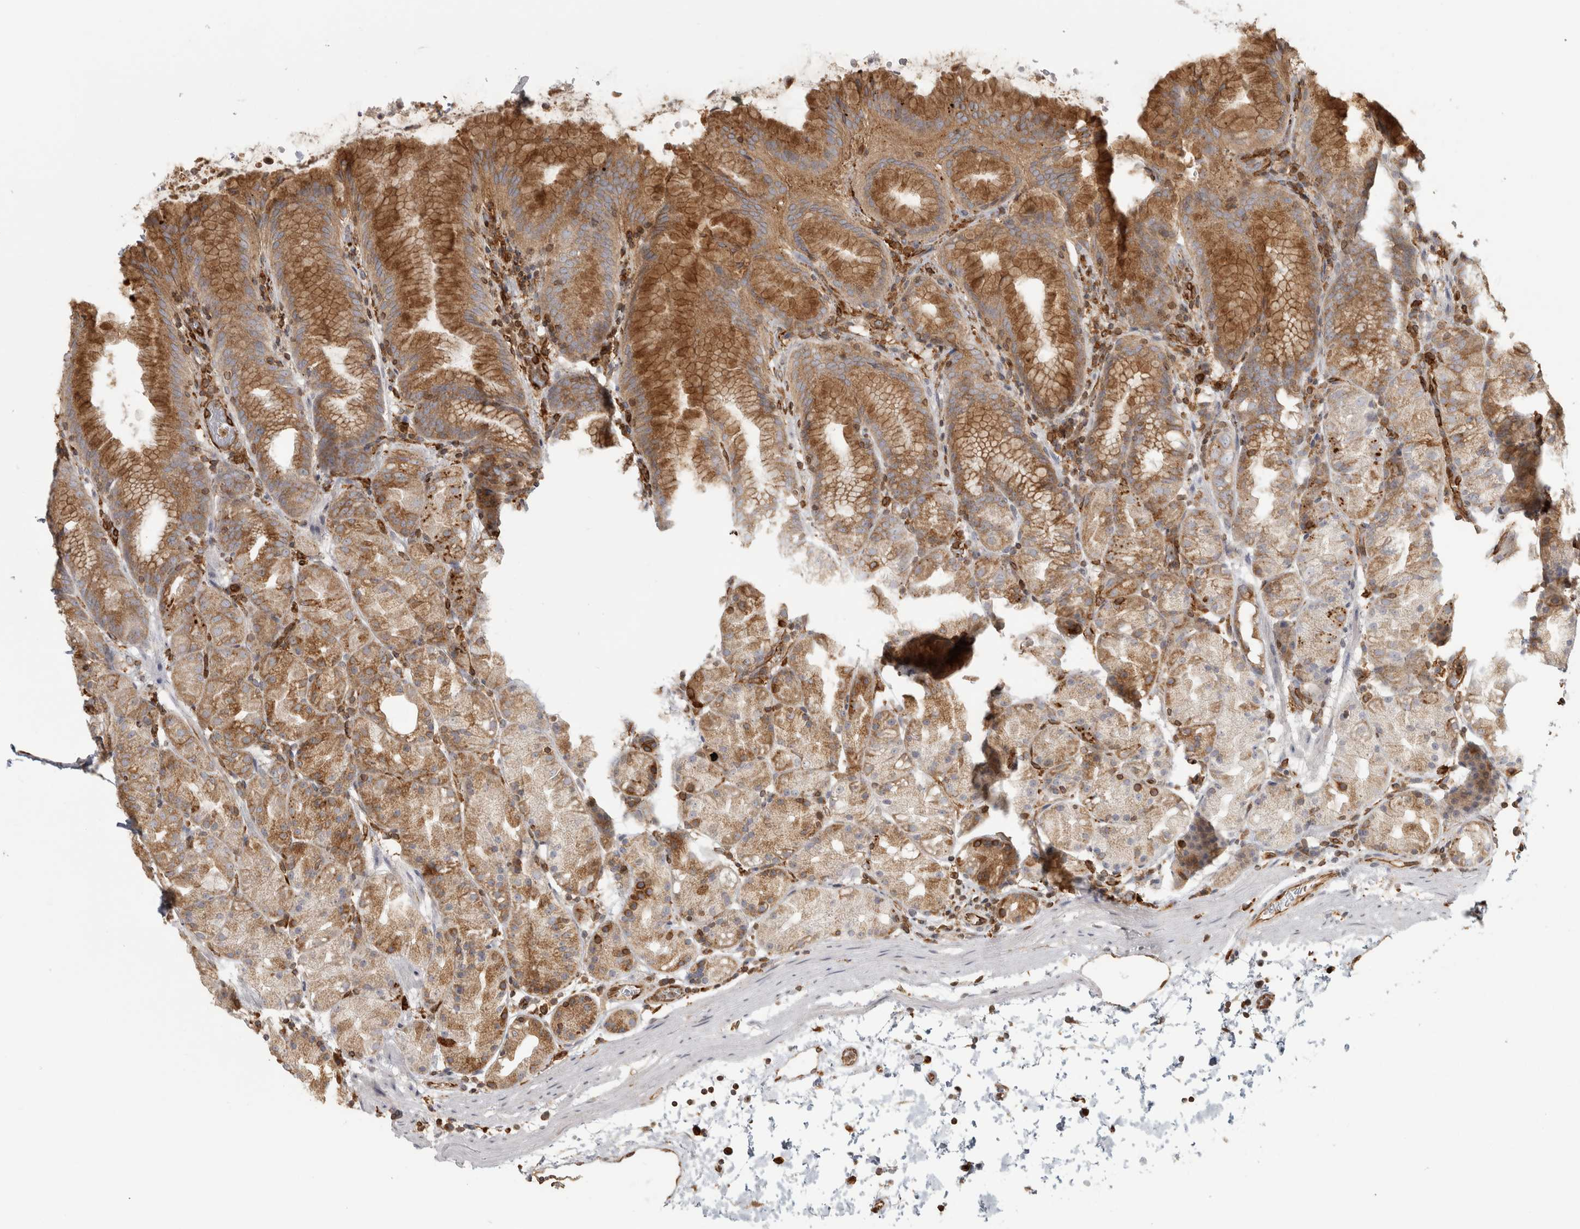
{"staining": {"intensity": "moderate", "quantity": "25%-75%", "location": "cytoplasmic/membranous"}, "tissue": "stomach", "cell_type": "Glandular cells", "image_type": "normal", "snomed": [{"axis": "morphology", "description": "Normal tissue, NOS"}, {"axis": "topography", "description": "Stomach, upper"}], "caption": "This is a histology image of immunohistochemistry staining of unremarkable stomach, which shows moderate staining in the cytoplasmic/membranous of glandular cells.", "gene": "HLA", "patient": {"sex": "male", "age": 48}}